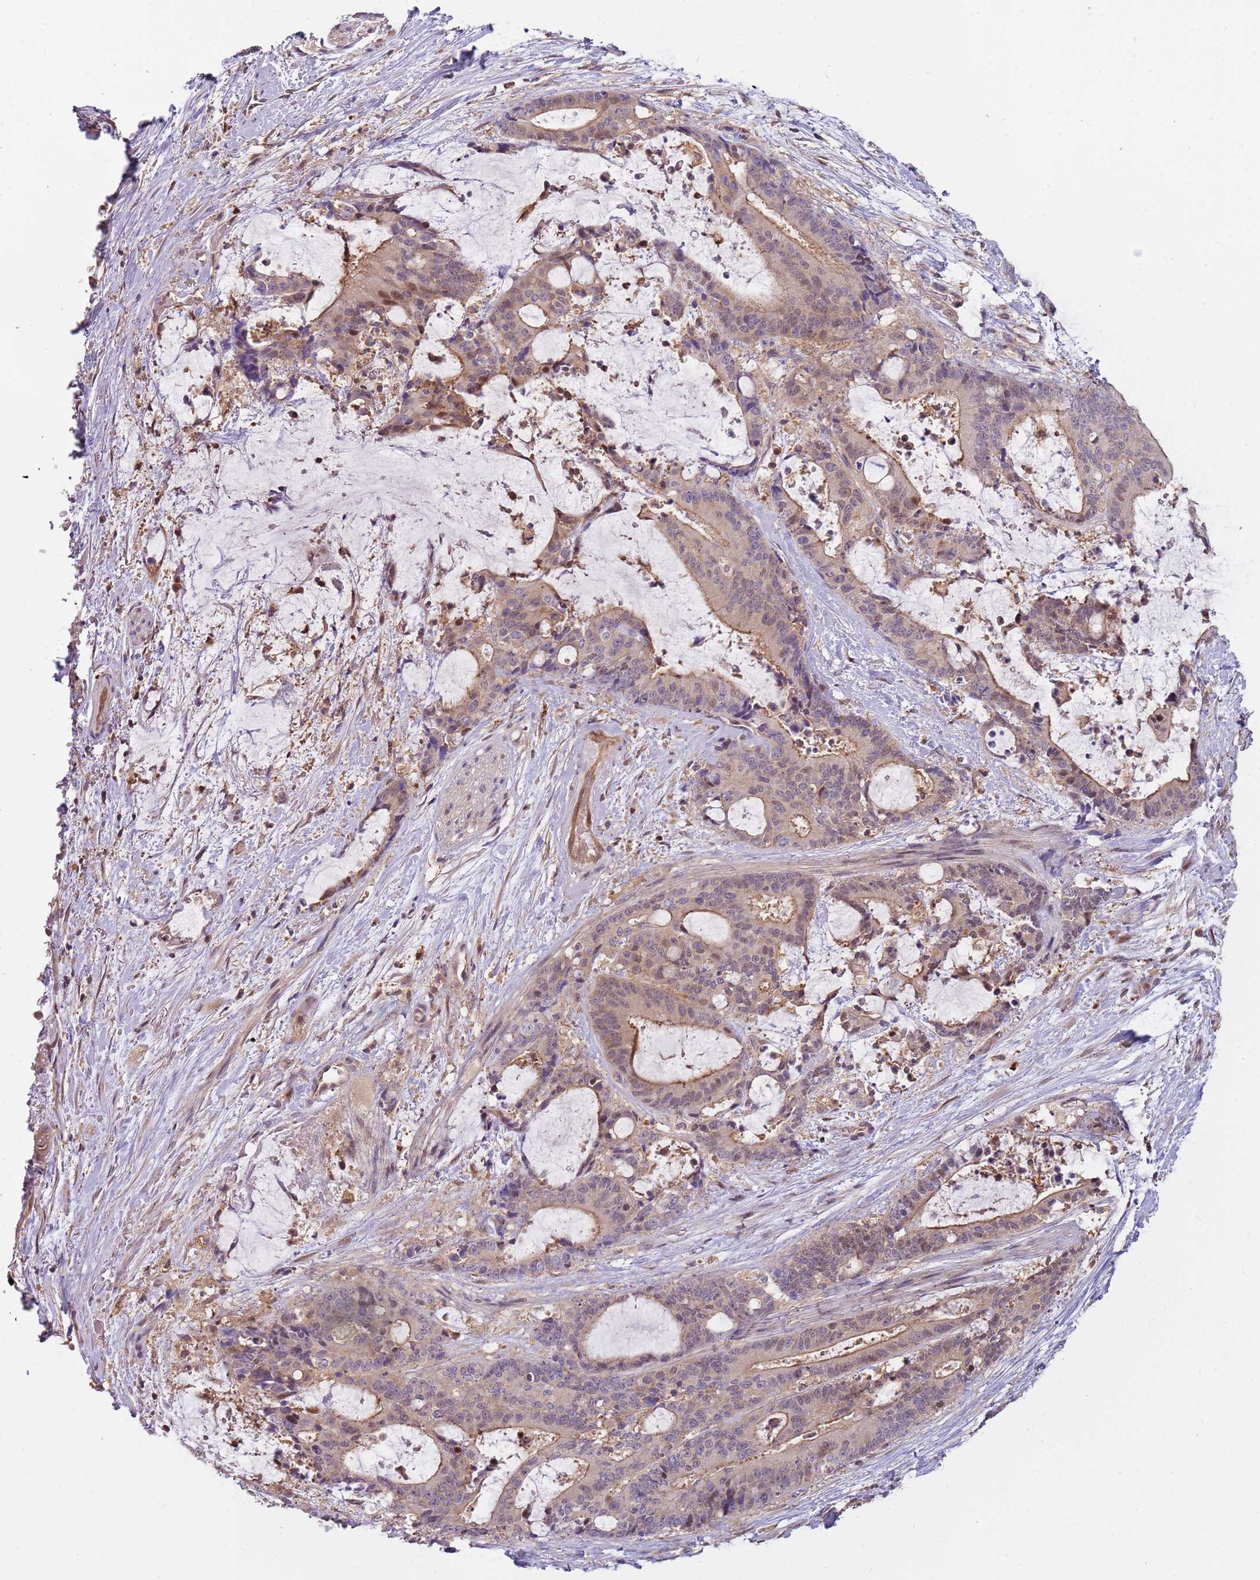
{"staining": {"intensity": "weak", "quantity": ">75%", "location": "cytoplasmic/membranous,nuclear"}, "tissue": "liver cancer", "cell_type": "Tumor cells", "image_type": "cancer", "snomed": [{"axis": "morphology", "description": "Normal tissue, NOS"}, {"axis": "morphology", "description": "Cholangiocarcinoma"}, {"axis": "topography", "description": "Liver"}, {"axis": "topography", "description": "Peripheral nerve tissue"}], "caption": "Immunohistochemical staining of human cholangiocarcinoma (liver) exhibits weak cytoplasmic/membranous and nuclear protein positivity in about >75% of tumor cells.", "gene": "GSTO2", "patient": {"sex": "female", "age": 73}}